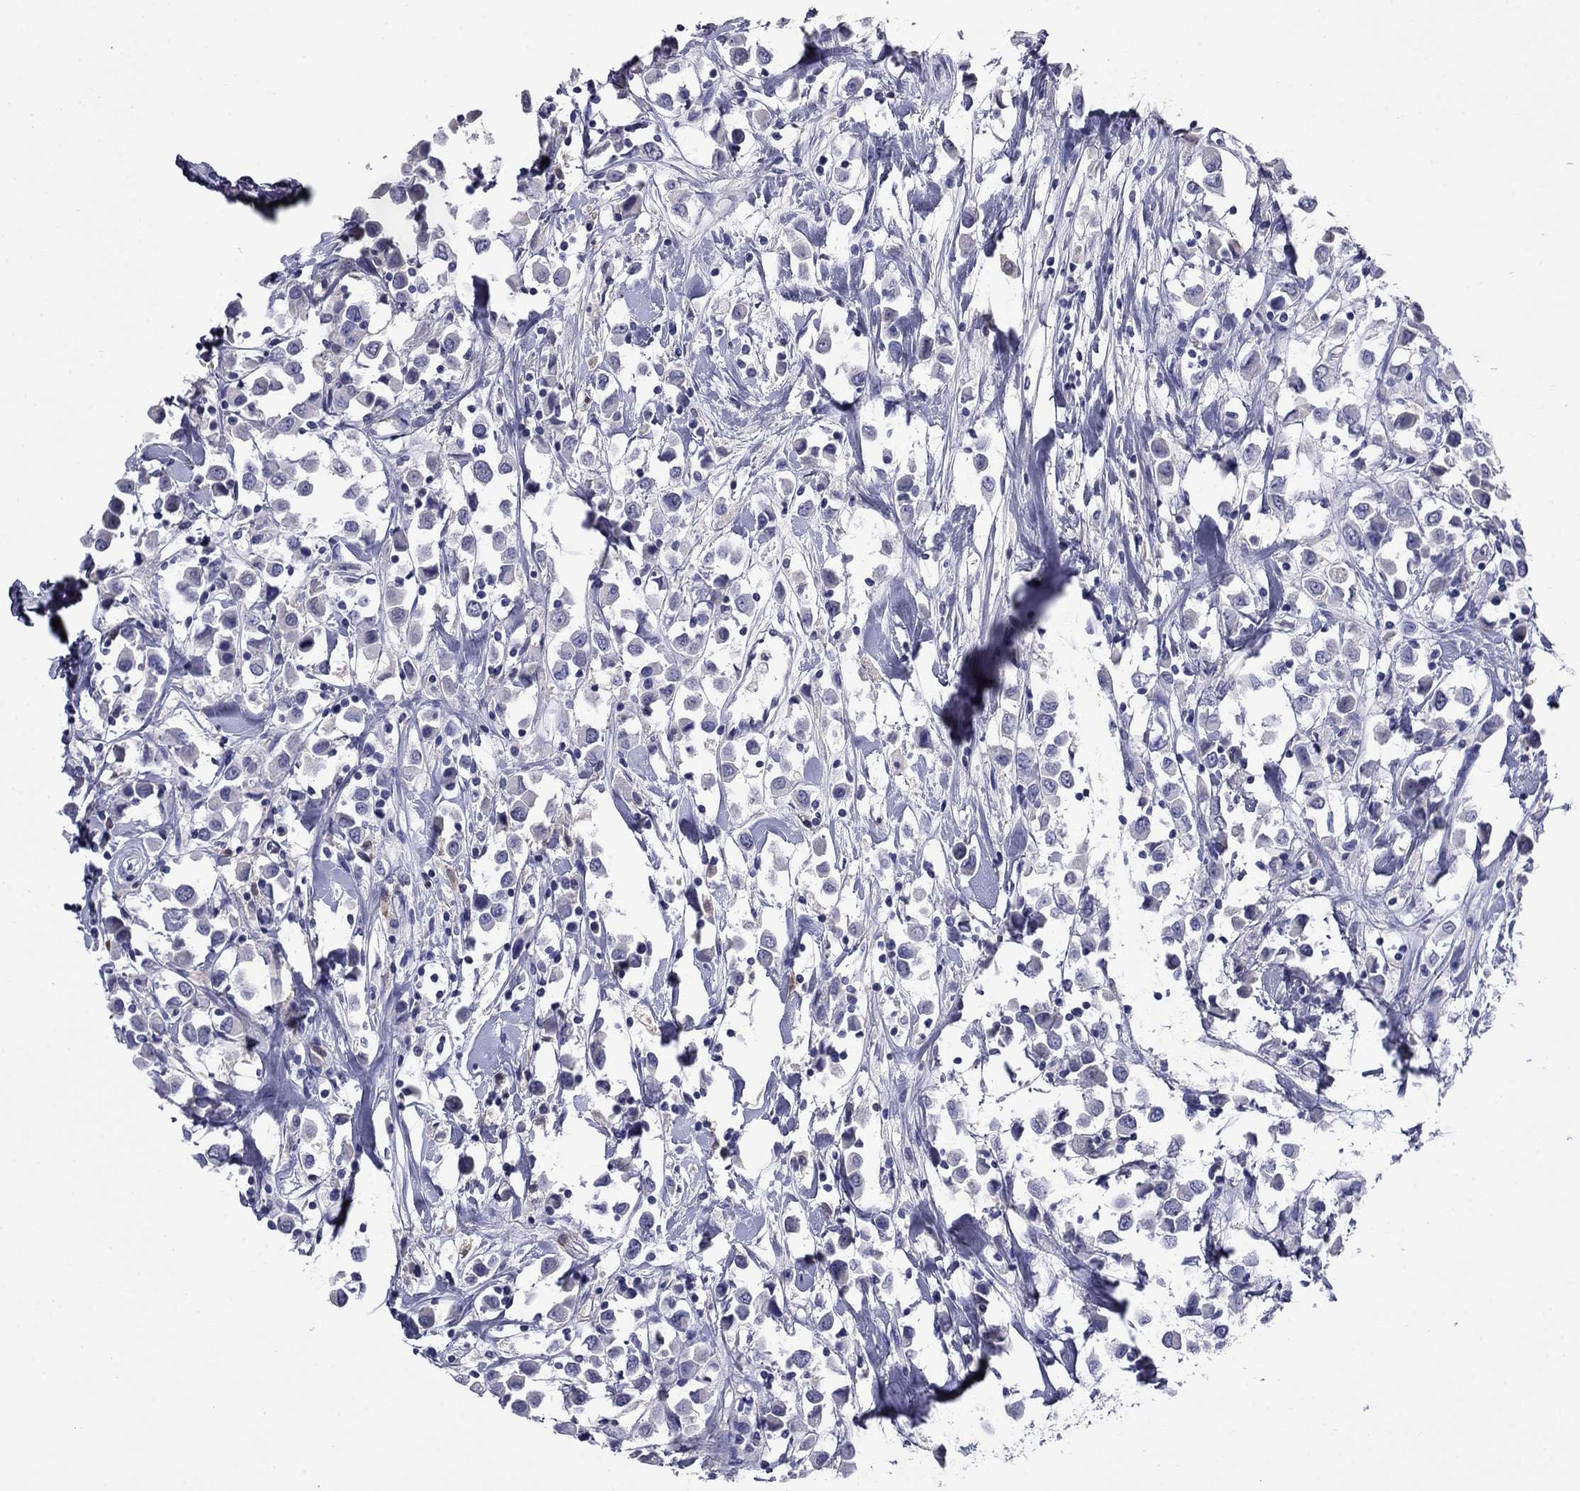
{"staining": {"intensity": "negative", "quantity": "none", "location": "none"}, "tissue": "breast cancer", "cell_type": "Tumor cells", "image_type": "cancer", "snomed": [{"axis": "morphology", "description": "Duct carcinoma"}, {"axis": "topography", "description": "Breast"}], "caption": "Tumor cells are negative for brown protein staining in intraductal carcinoma (breast).", "gene": "CFAP119", "patient": {"sex": "female", "age": 61}}